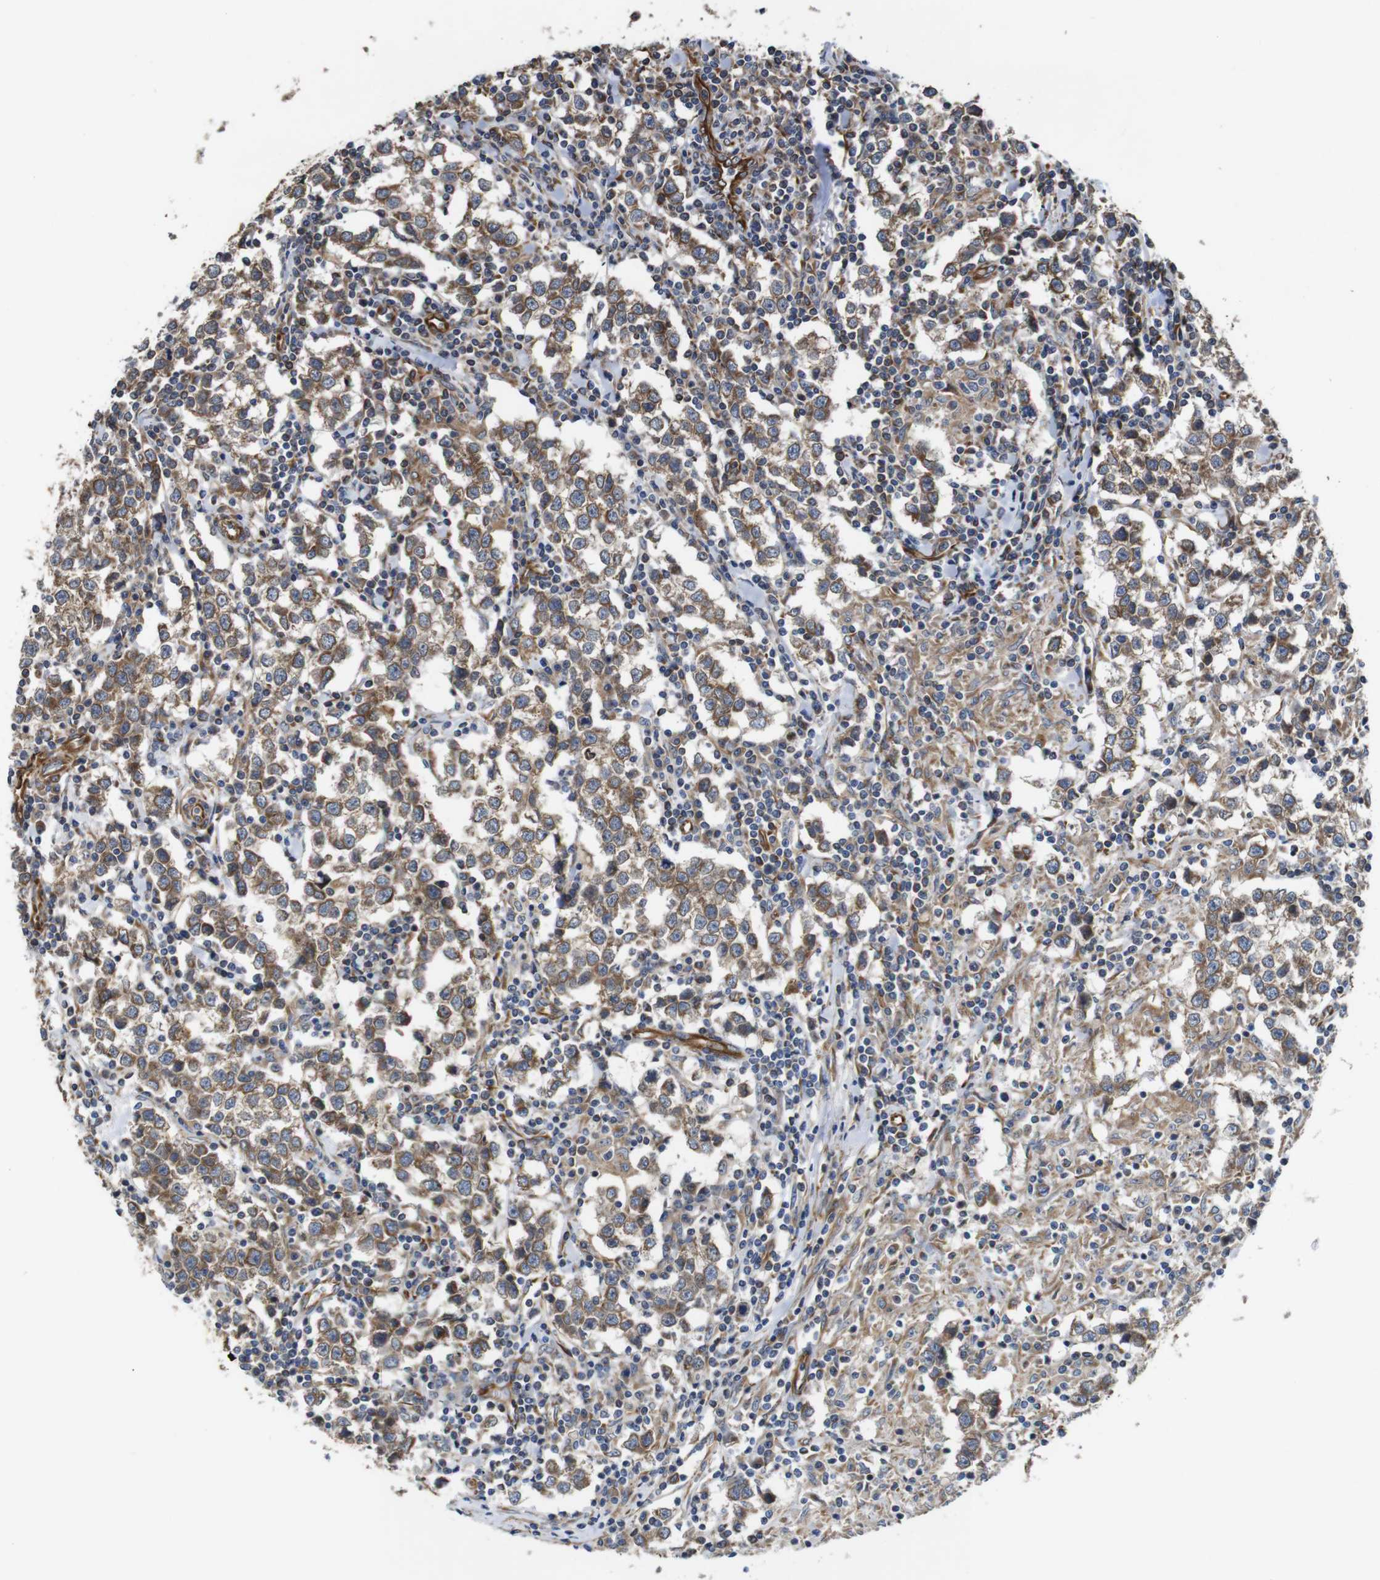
{"staining": {"intensity": "moderate", "quantity": ">75%", "location": "cytoplasmic/membranous"}, "tissue": "testis cancer", "cell_type": "Tumor cells", "image_type": "cancer", "snomed": [{"axis": "morphology", "description": "Seminoma, NOS"}, {"axis": "morphology", "description": "Carcinoma, Embryonal, NOS"}, {"axis": "topography", "description": "Testis"}], "caption": "An image showing moderate cytoplasmic/membranous positivity in about >75% of tumor cells in seminoma (testis), as visualized by brown immunohistochemical staining.", "gene": "POMK", "patient": {"sex": "male", "age": 36}}